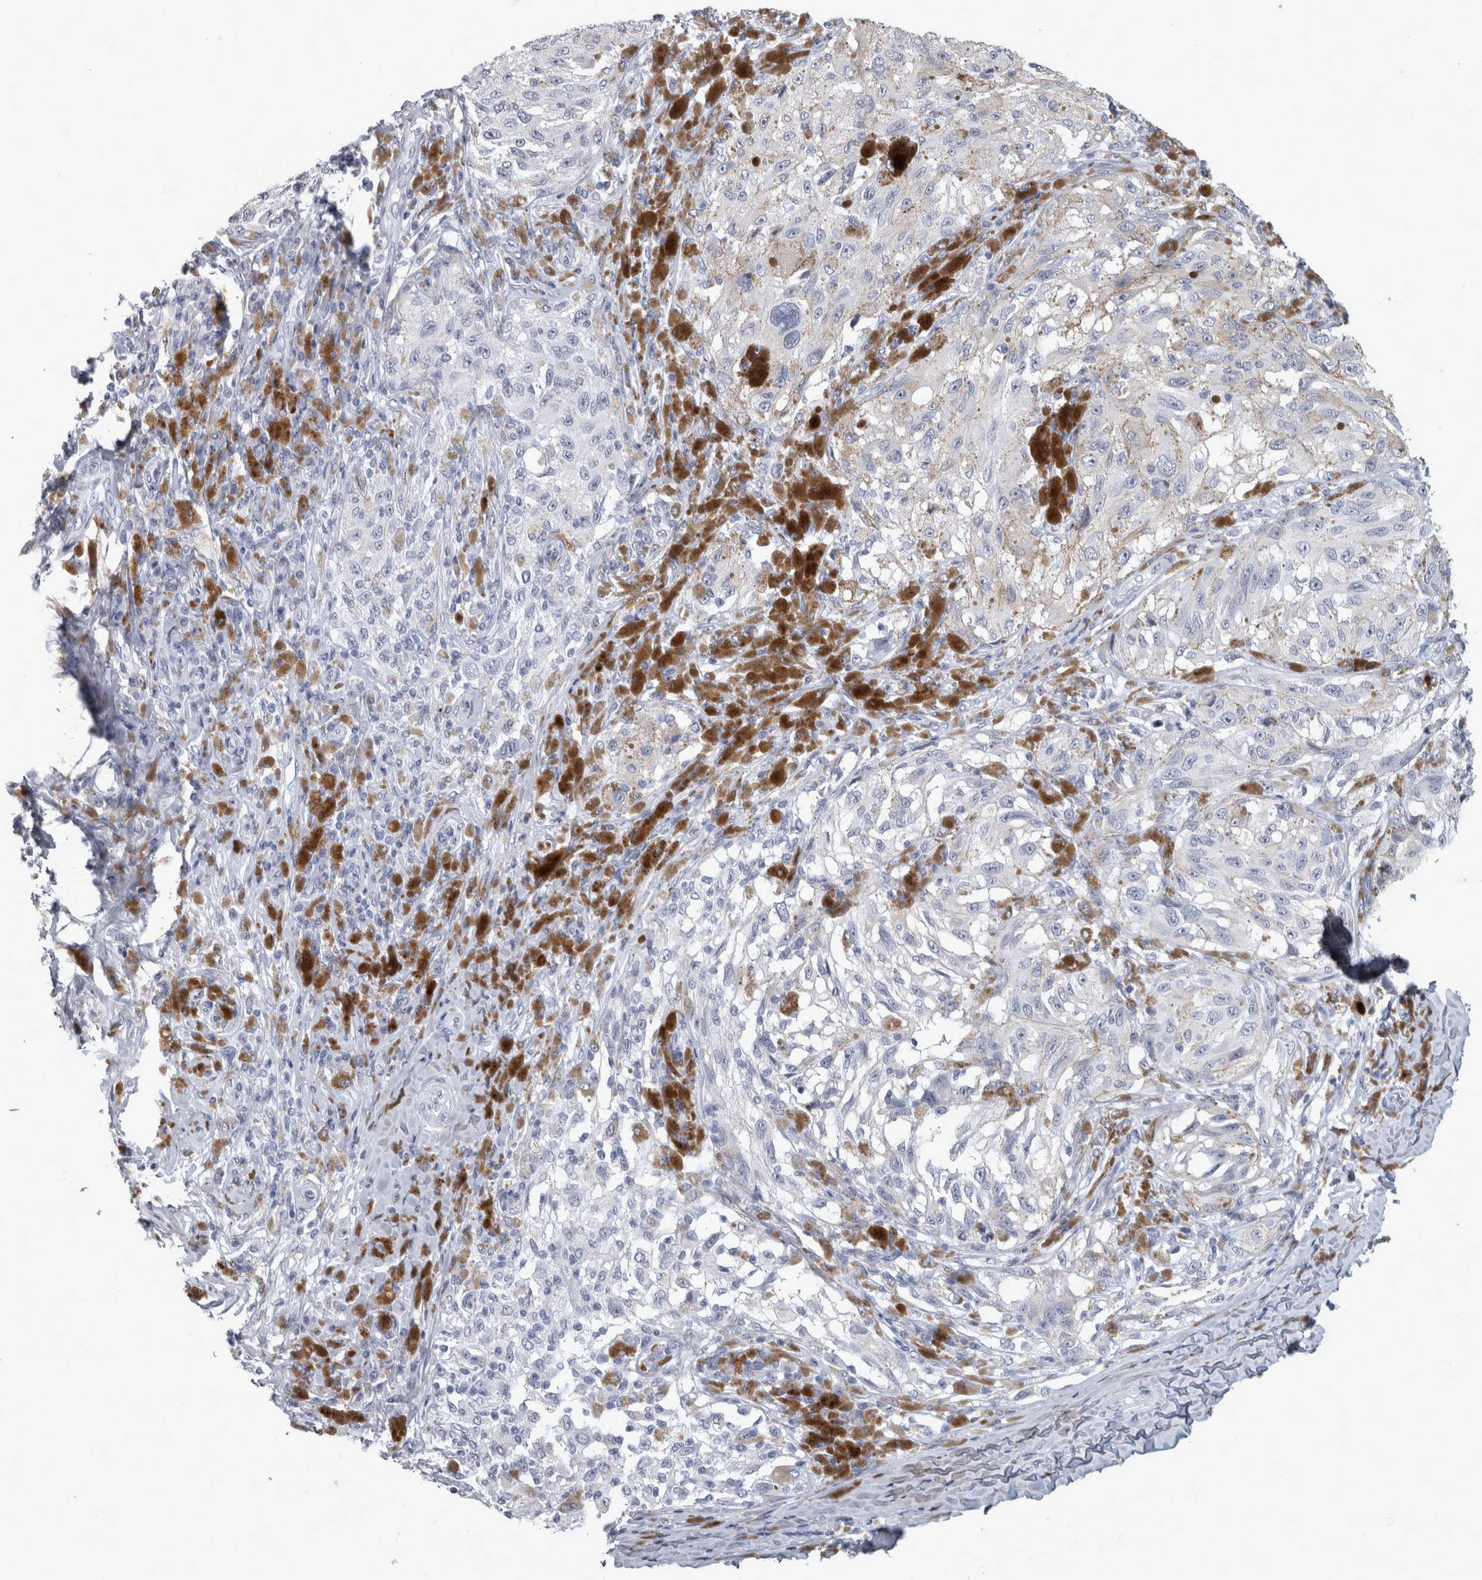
{"staining": {"intensity": "negative", "quantity": "none", "location": "none"}, "tissue": "melanoma", "cell_type": "Tumor cells", "image_type": "cancer", "snomed": [{"axis": "morphology", "description": "Malignant melanoma, NOS"}, {"axis": "topography", "description": "Skin"}], "caption": "Tumor cells show no significant protein staining in malignant melanoma.", "gene": "DSG2", "patient": {"sex": "female", "age": 73}}